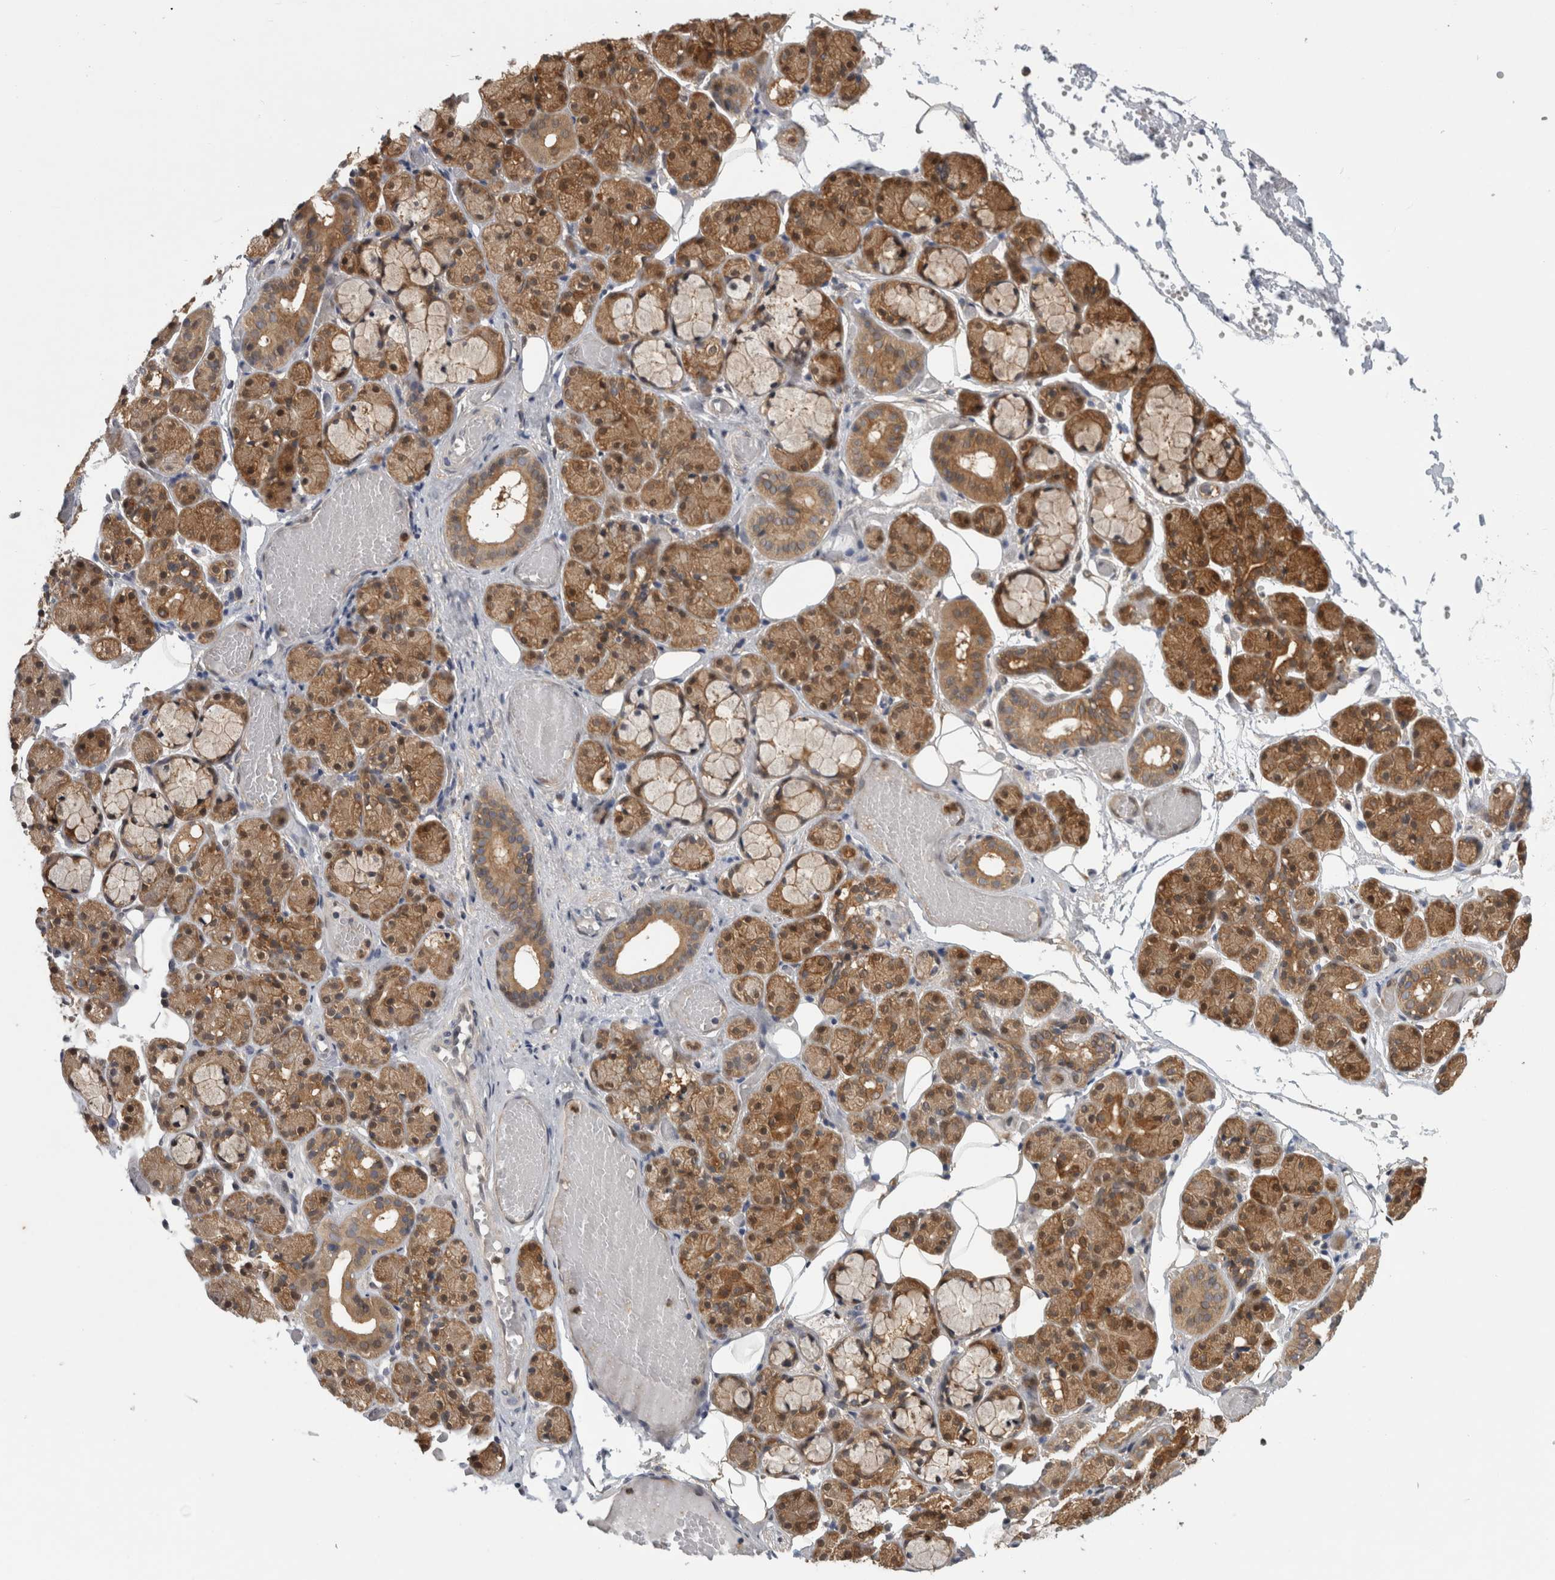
{"staining": {"intensity": "moderate", "quantity": ">75%", "location": "cytoplasmic/membranous,nuclear"}, "tissue": "salivary gland", "cell_type": "Glandular cells", "image_type": "normal", "snomed": [{"axis": "morphology", "description": "Normal tissue, NOS"}, {"axis": "topography", "description": "Salivary gland"}], "caption": "The photomicrograph reveals staining of unremarkable salivary gland, revealing moderate cytoplasmic/membranous,nuclear protein staining (brown color) within glandular cells.", "gene": "ASTN2", "patient": {"sex": "male", "age": 63}}